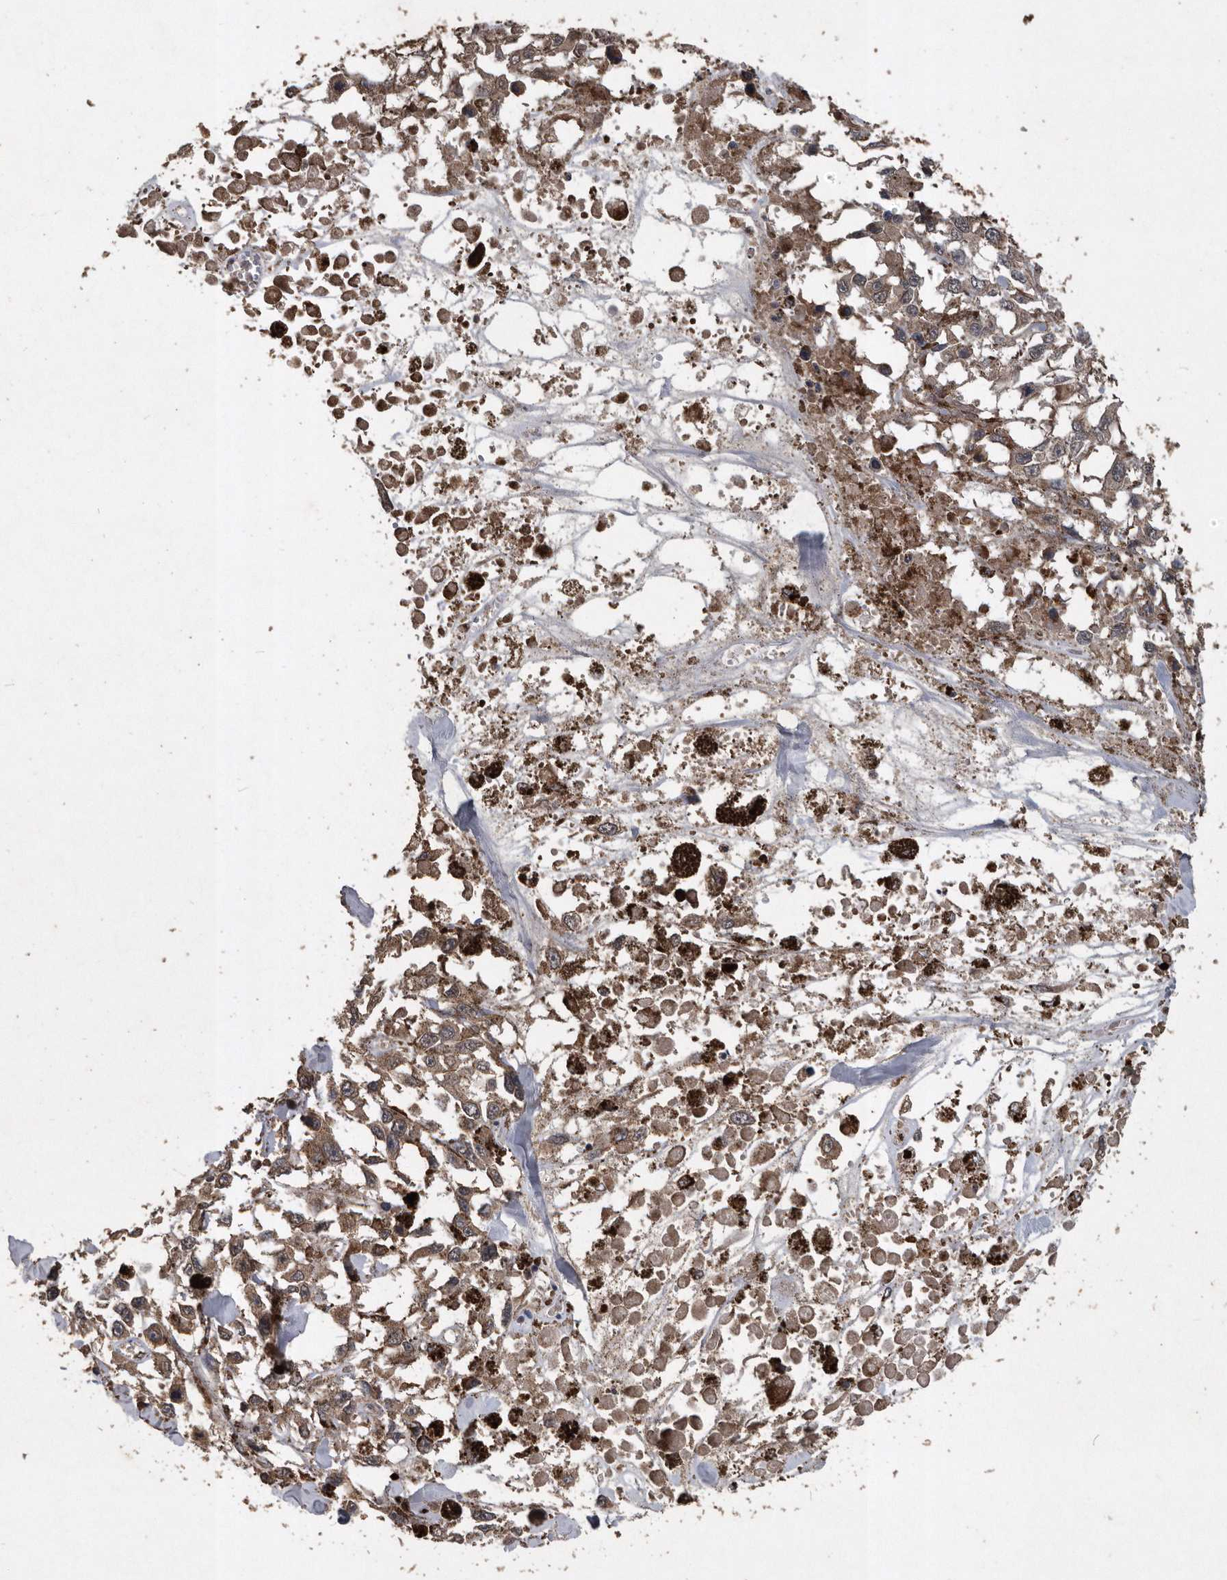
{"staining": {"intensity": "weak", "quantity": ">75%", "location": "cytoplasmic/membranous"}, "tissue": "melanoma", "cell_type": "Tumor cells", "image_type": "cancer", "snomed": [{"axis": "morphology", "description": "Malignant melanoma, Metastatic site"}, {"axis": "topography", "description": "Lymph node"}], "caption": "DAB (3,3'-diaminobenzidine) immunohistochemical staining of human melanoma shows weak cytoplasmic/membranous protein expression in approximately >75% of tumor cells.", "gene": "NRBP1", "patient": {"sex": "male", "age": 59}}